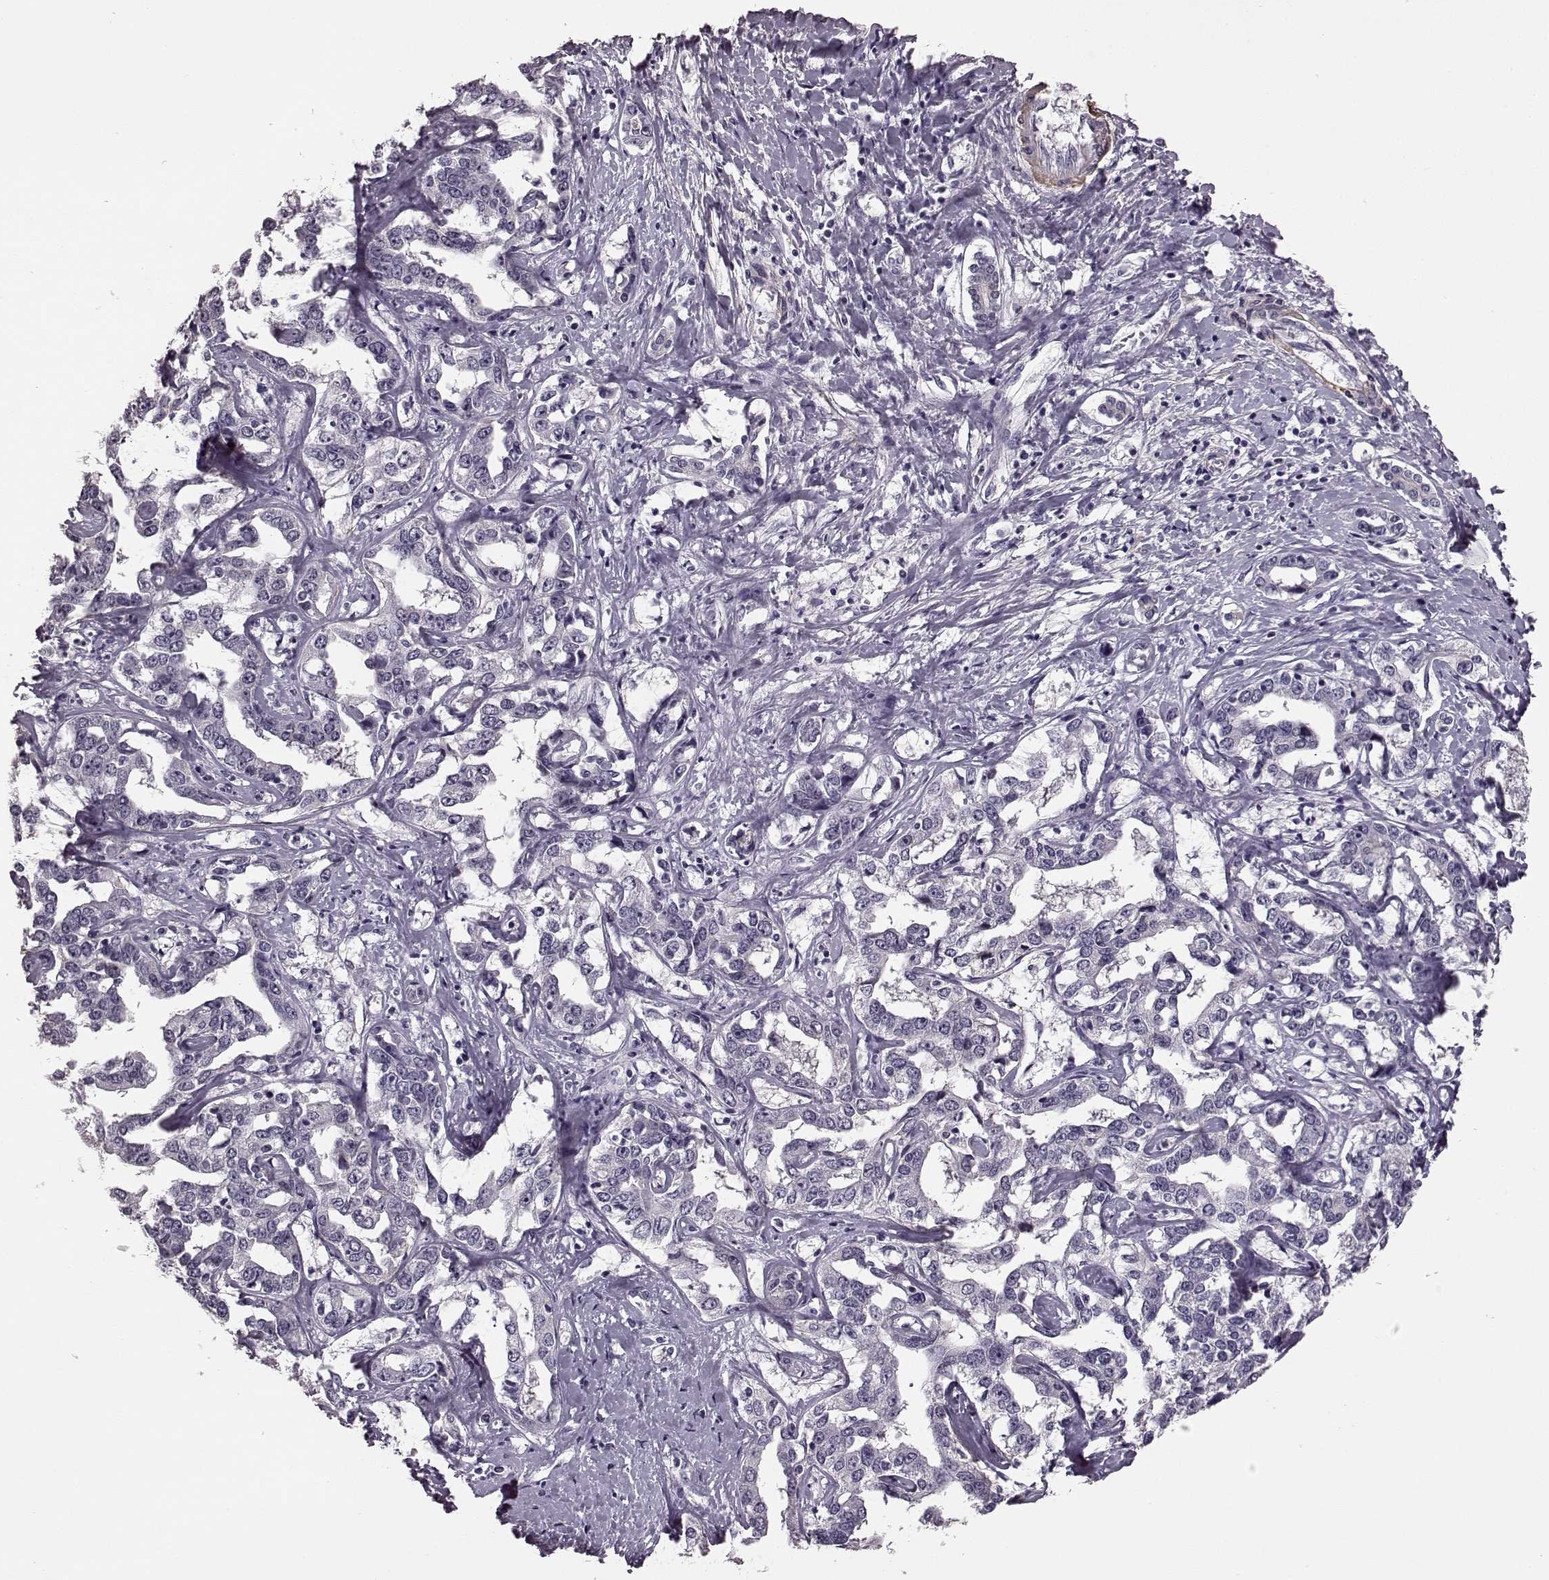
{"staining": {"intensity": "negative", "quantity": "none", "location": "none"}, "tissue": "liver cancer", "cell_type": "Tumor cells", "image_type": "cancer", "snomed": [{"axis": "morphology", "description": "Cholangiocarcinoma"}, {"axis": "topography", "description": "Liver"}], "caption": "Cholangiocarcinoma (liver) was stained to show a protein in brown. There is no significant staining in tumor cells. (Stains: DAB IHC with hematoxylin counter stain, Microscopy: brightfield microscopy at high magnification).", "gene": "SLCO3A1", "patient": {"sex": "male", "age": 59}}